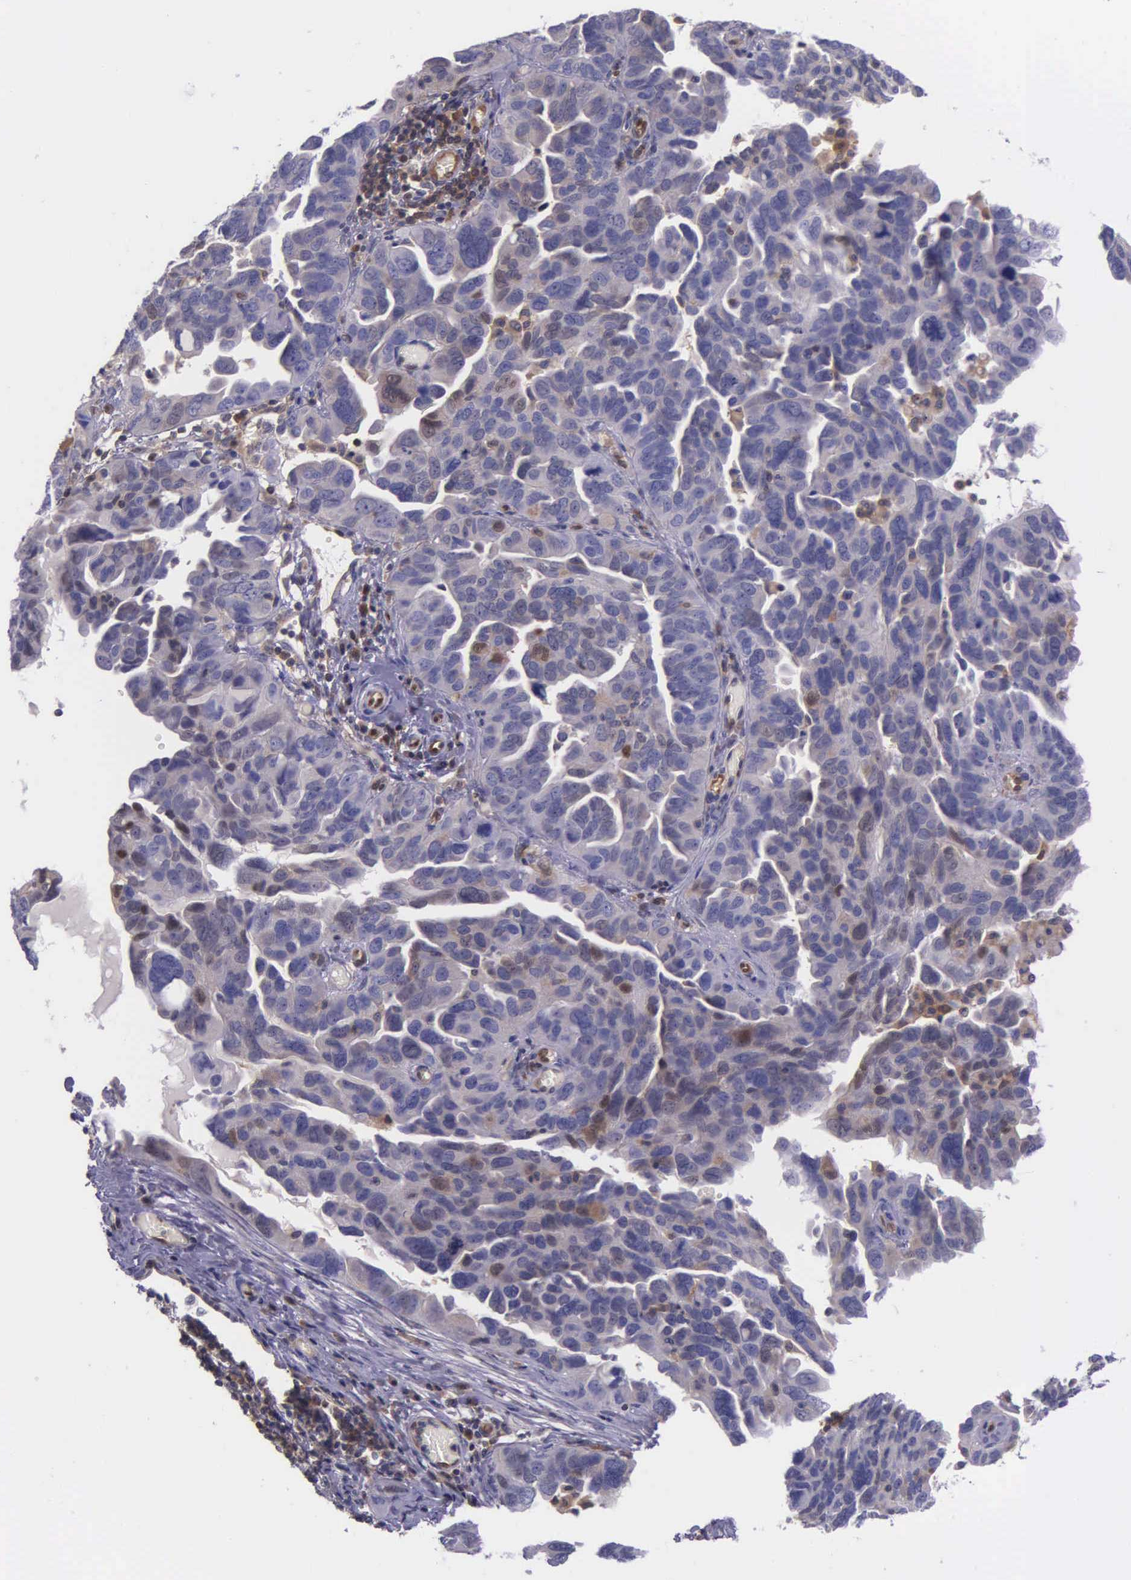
{"staining": {"intensity": "weak", "quantity": "<25%", "location": "cytoplasmic/membranous,nuclear"}, "tissue": "ovarian cancer", "cell_type": "Tumor cells", "image_type": "cancer", "snomed": [{"axis": "morphology", "description": "Cystadenocarcinoma, serous, NOS"}, {"axis": "topography", "description": "Ovary"}], "caption": "DAB immunohistochemical staining of ovarian cancer (serous cystadenocarcinoma) shows no significant expression in tumor cells.", "gene": "GMPR2", "patient": {"sex": "female", "age": 64}}